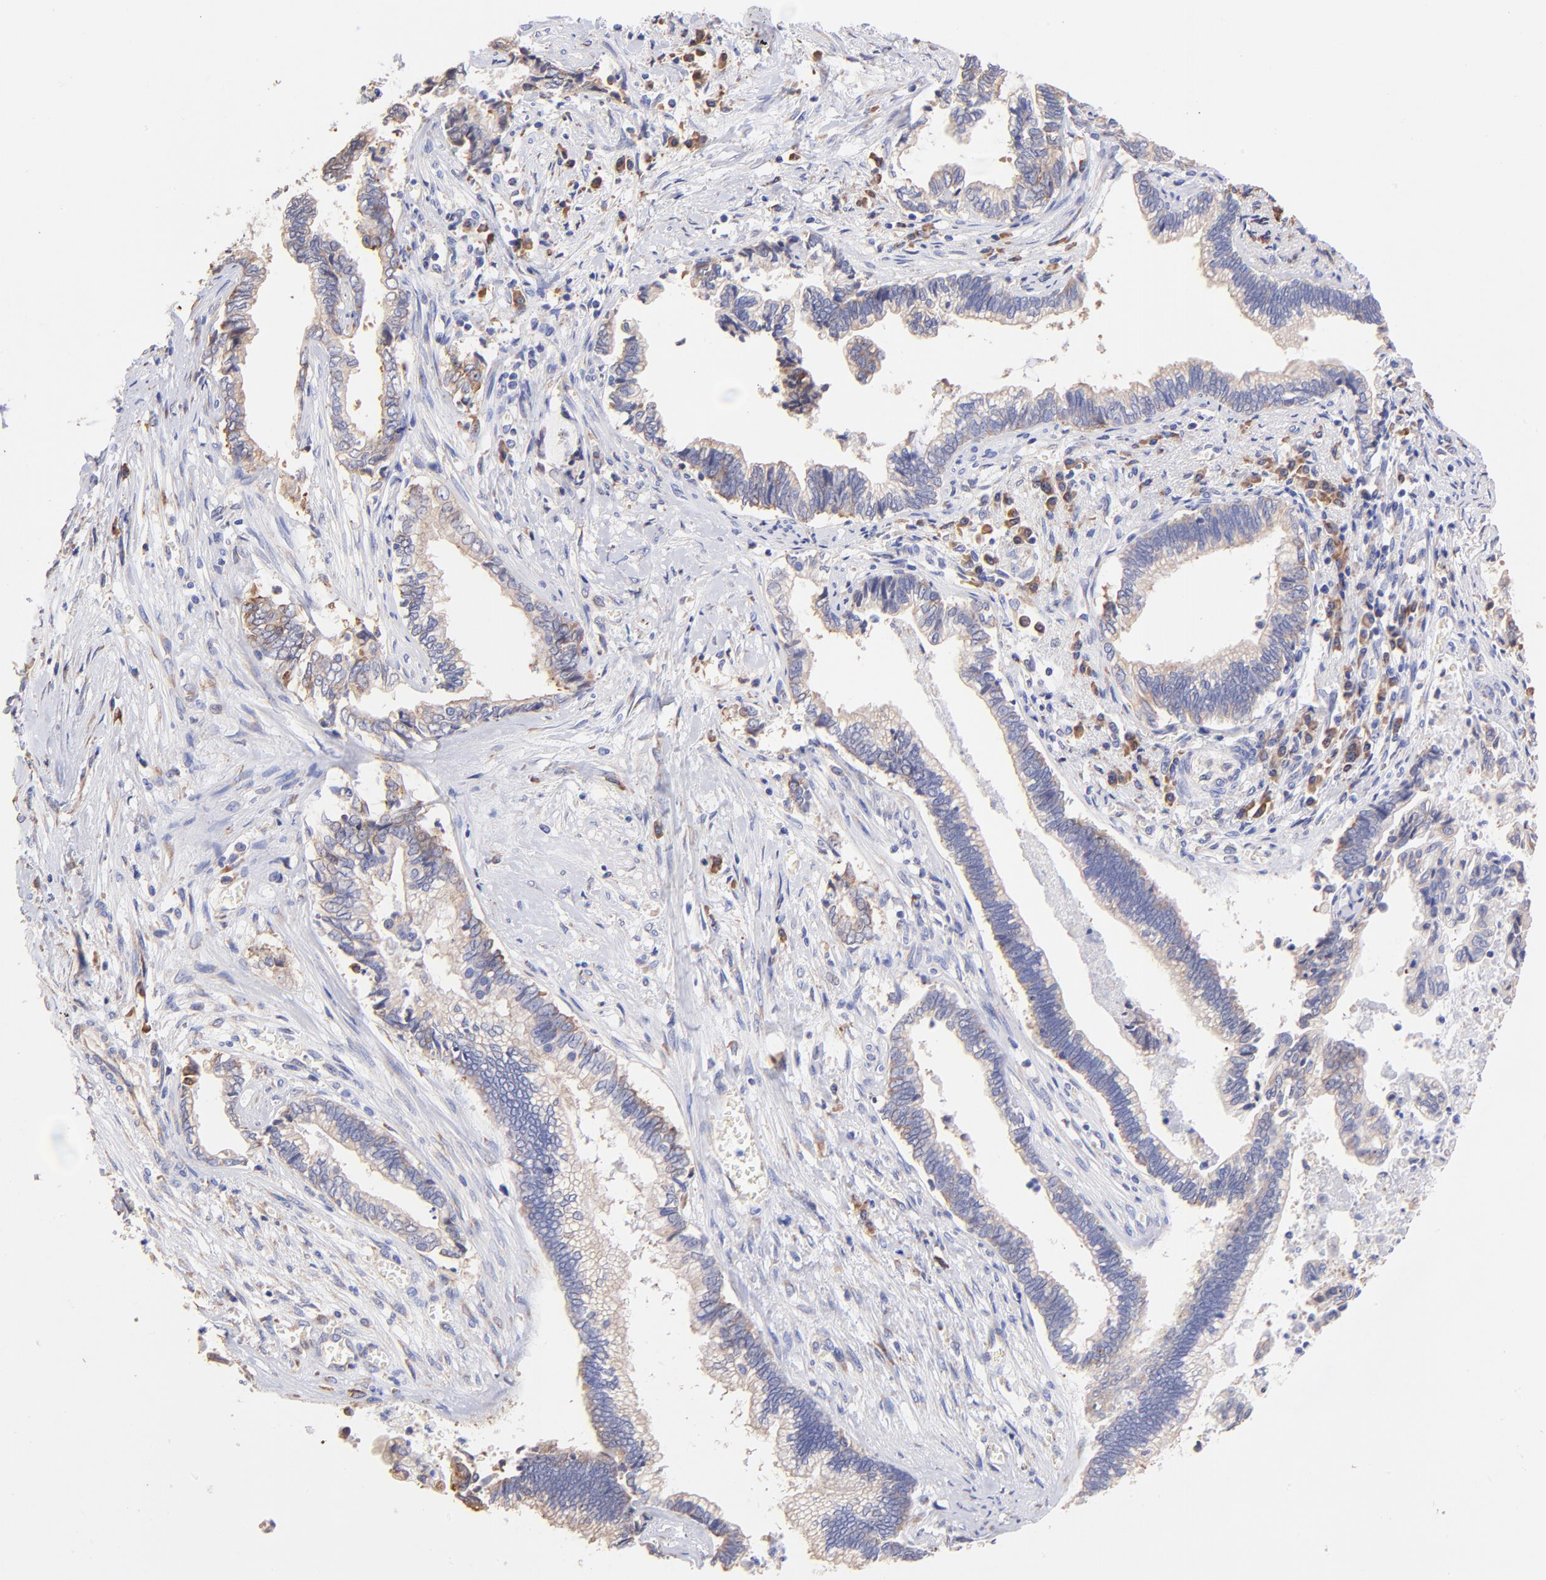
{"staining": {"intensity": "weak", "quantity": "25%-75%", "location": "cytoplasmic/membranous"}, "tissue": "liver cancer", "cell_type": "Tumor cells", "image_type": "cancer", "snomed": [{"axis": "morphology", "description": "Cholangiocarcinoma"}, {"axis": "topography", "description": "Liver"}], "caption": "Immunohistochemical staining of human cholangiocarcinoma (liver) displays low levels of weak cytoplasmic/membranous positivity in about 25%-75% of tumor cells.", "gene": "RPL30", "patient": {"sex": "male", "age": 57}}